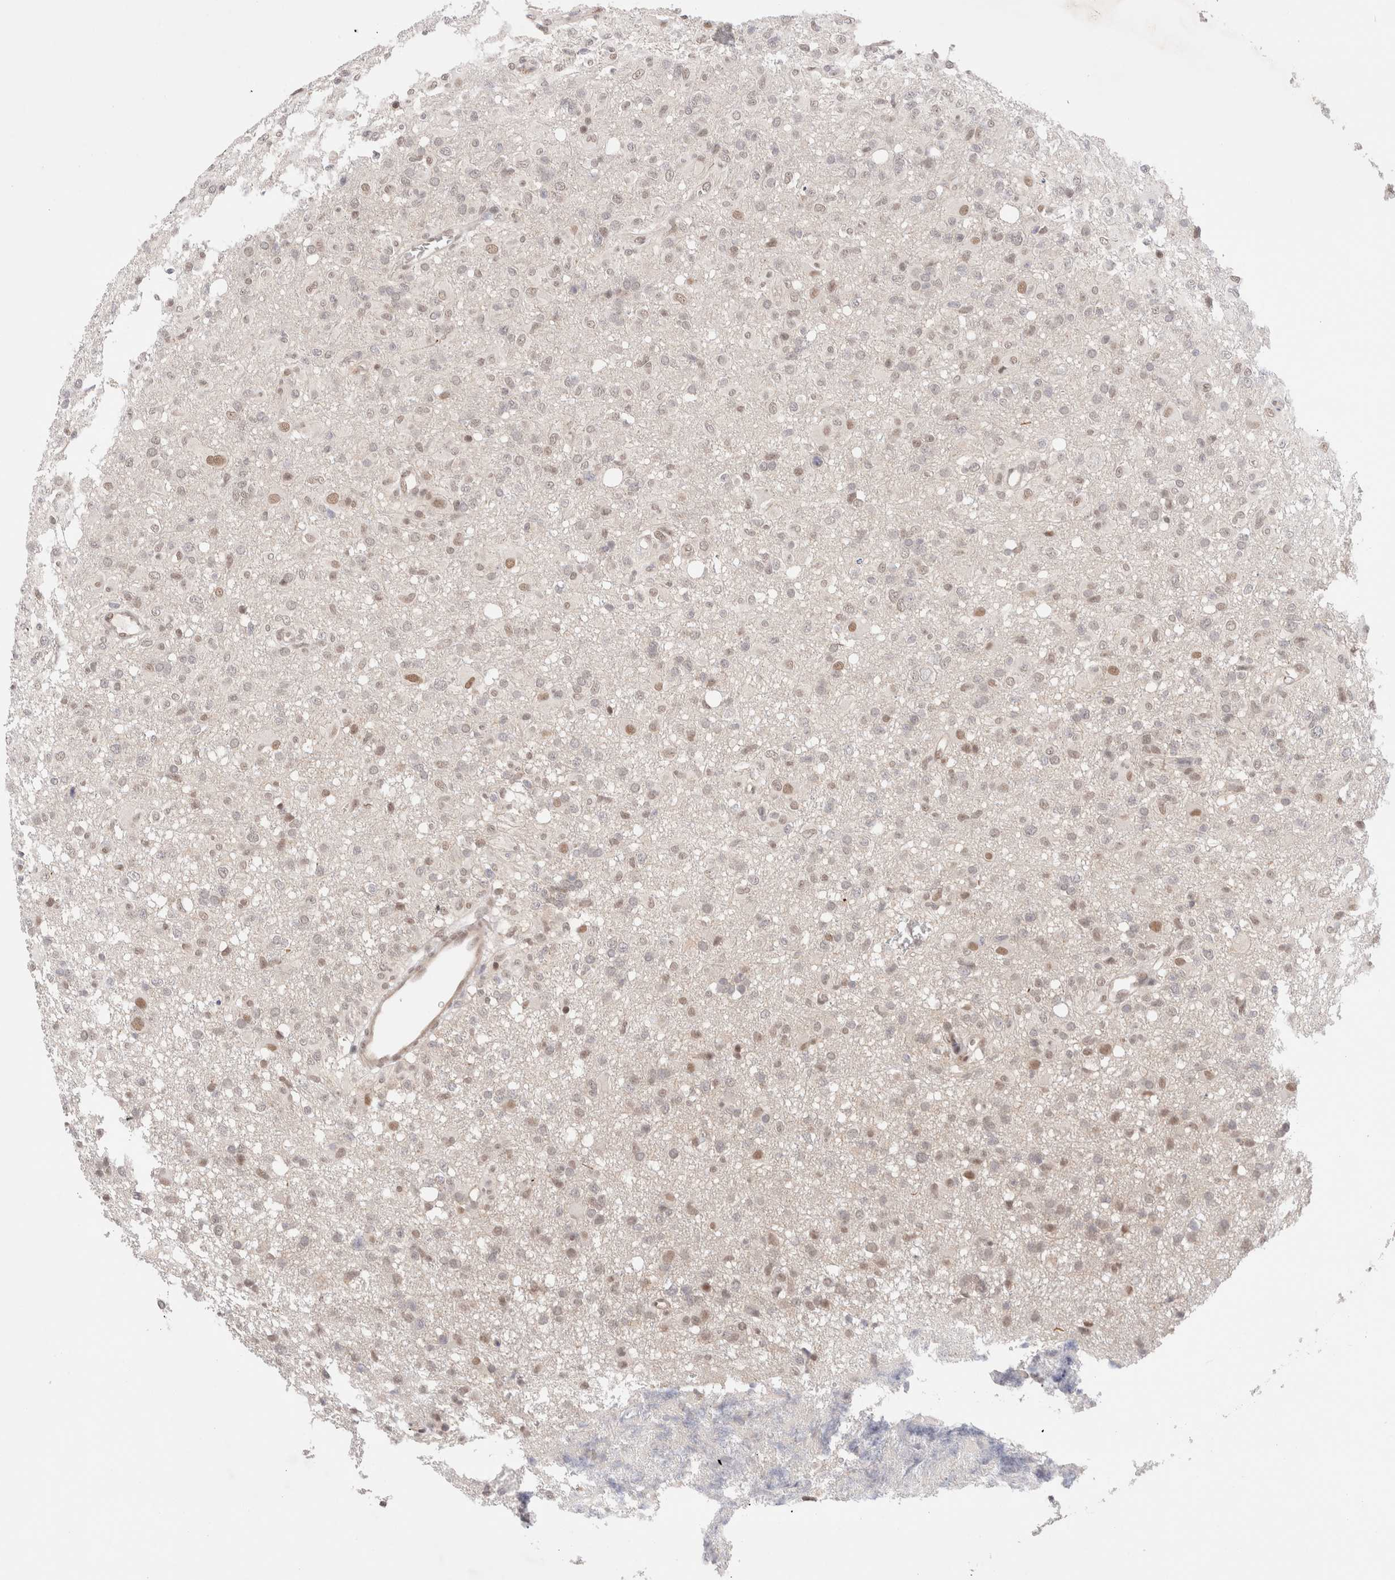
{"staining": {"intensity": "weak", "quantity": "25%-75%", "location": "nuclear"}, "tissue": "glioma", "cell_type": "Tumor cells", "image_type": "cancer", "snomed": [{"axis": "morphology", "description": "Glioma, malignant, High grade"}, {"axis": "topography", "description": "Brain"}], "caption": "Approximately 25%-75% of tumor cells in human malignant glioma (high-grade) display weak nuclear protein expression as visualized by brown immunohistochemical staining.", "gene": "GATAD2A", "patient": {"sex": "female", "age": 57}}